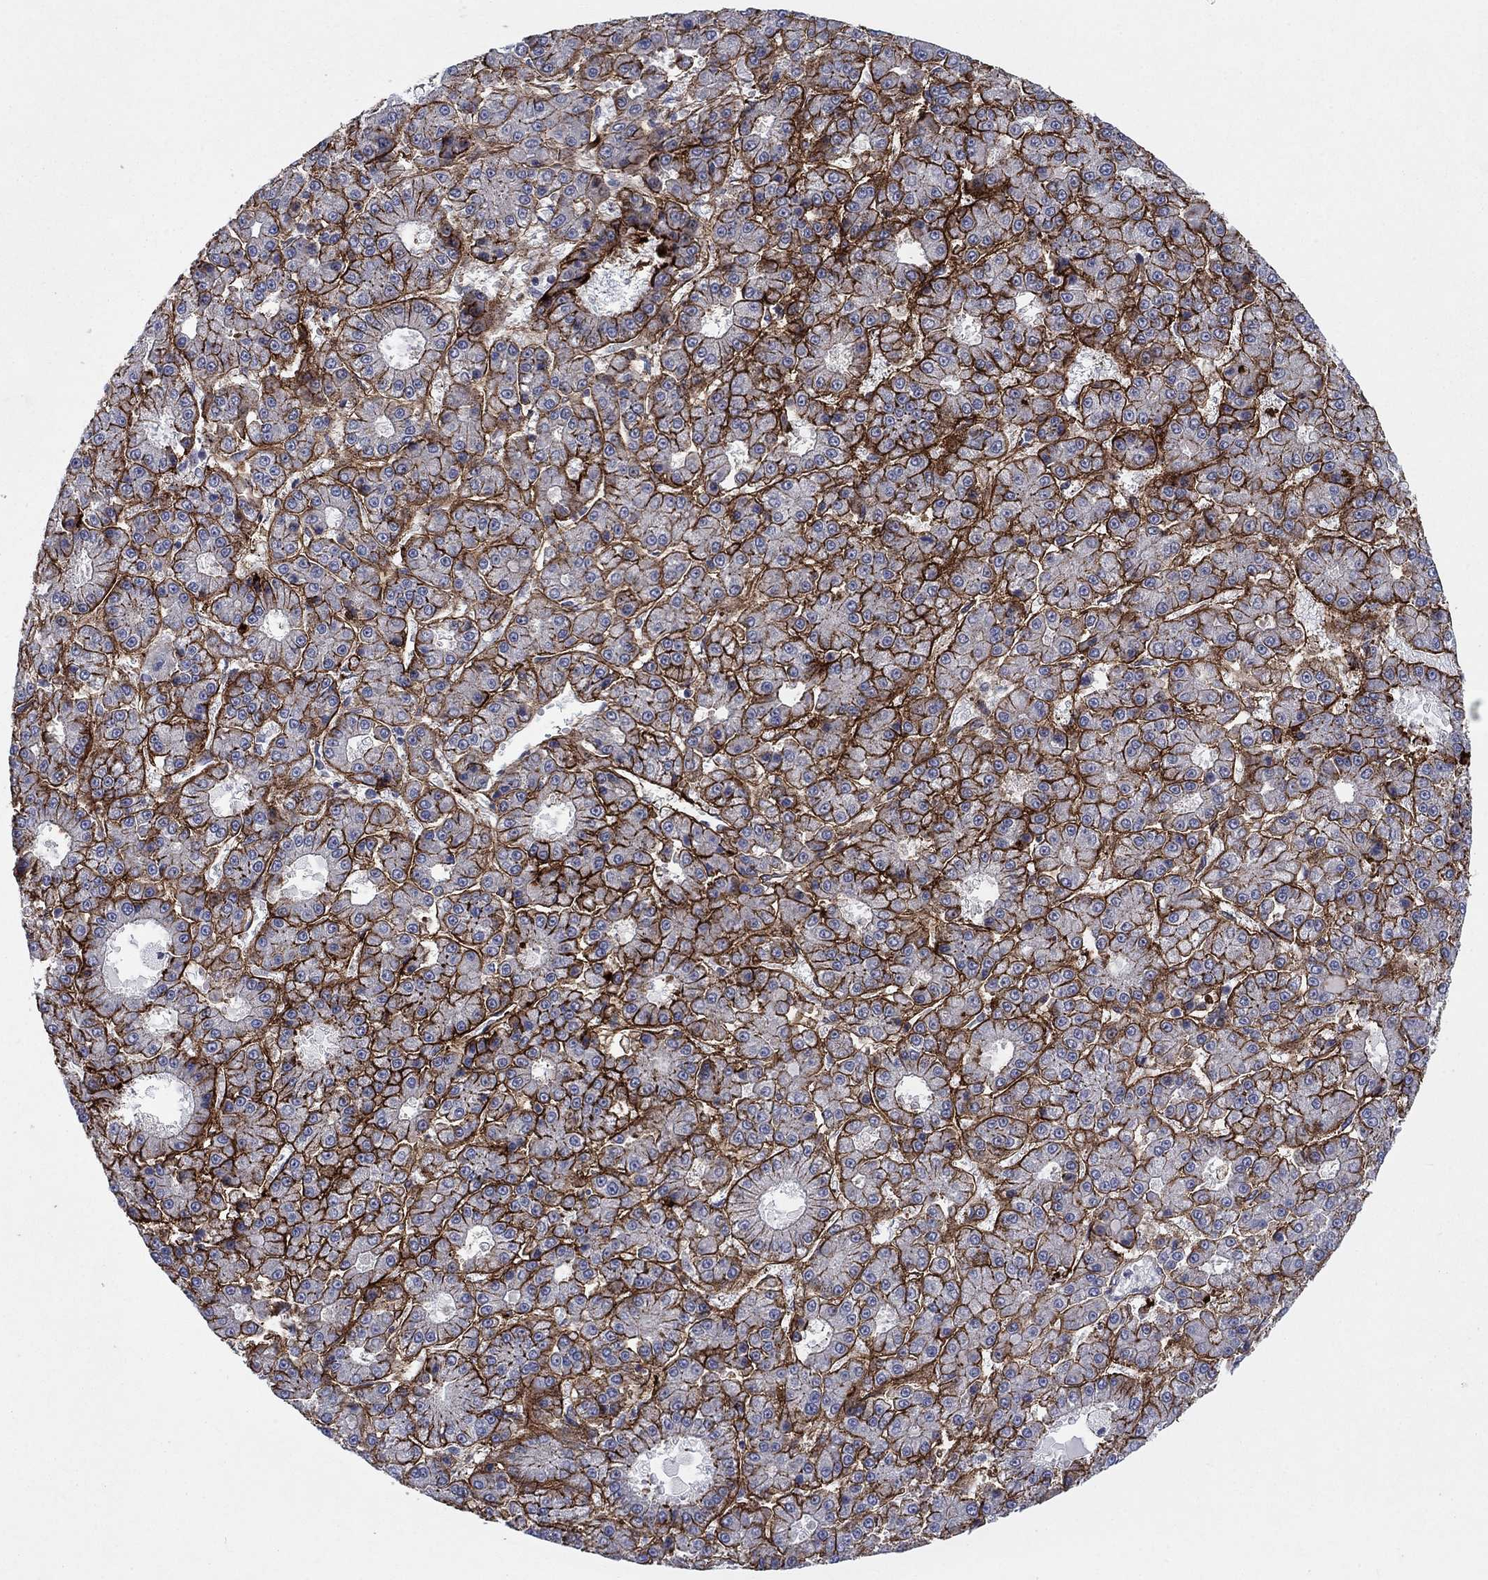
{"staining": {"intensity": "strong", "quantity": "25%-75%", "location": "cytoplasmic/membranous"}, "tissue": "liver cancer", "cell_type": "Tumor cells", "image_type": "cancer", "snomed": [{"axis": "morphology", "description": "Carcinoma, Hepatocellular, NOS"}, {"axis": "topography", "description": "Liver"}], "caption": "A brown stain labels strong cytoplasmic/membranous positivity of a protein in hepatocellular carcinoma (liver) tumor cells.", "gene": "SDC1", "patient": {"sex": "male", "age": 70}}